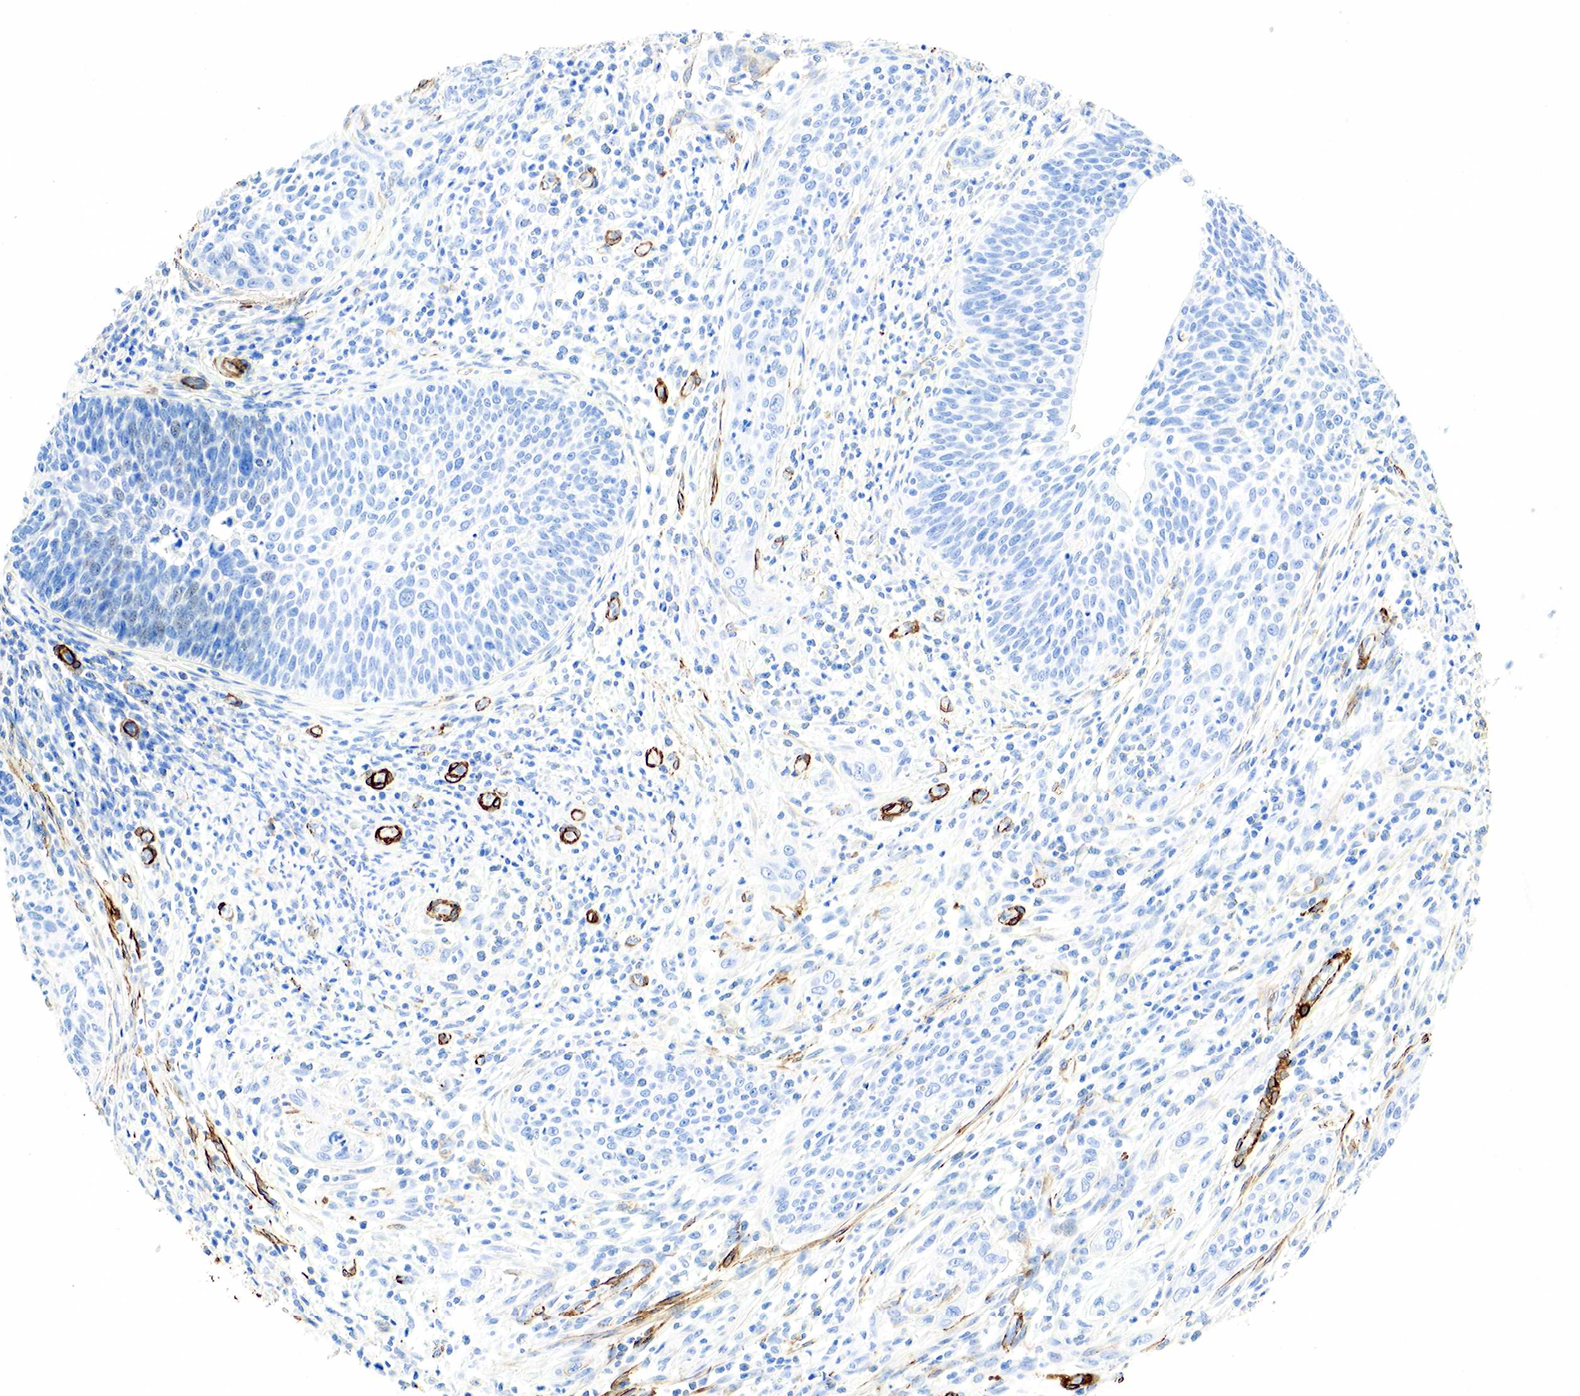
{"staining": {"intensity": "negative", "quantity": "none", "location": "none"}, "tissue": "cervical cancer", "cell_type": "Tumor cells", "image_type": "cancer", "snomed": [{"axis": "morphology", "description": "Squamous cell carcinoma, NOS"}, {"axis": "topography", "description": "Cervix"}], "caption": "High magnification brightfield microscopy of cervical cancer stained with DAB (brown) and counterstained with hematoxylin (blue): tumor cells show no significant positivity. The staining was performed using DAB to visualize the protein expression in brown, while the nuclei were stained in blue with hematoxylin (Magnification: 20x).", "gene": "ACTA1", "patient": {"sex": "female", "age": 41}}